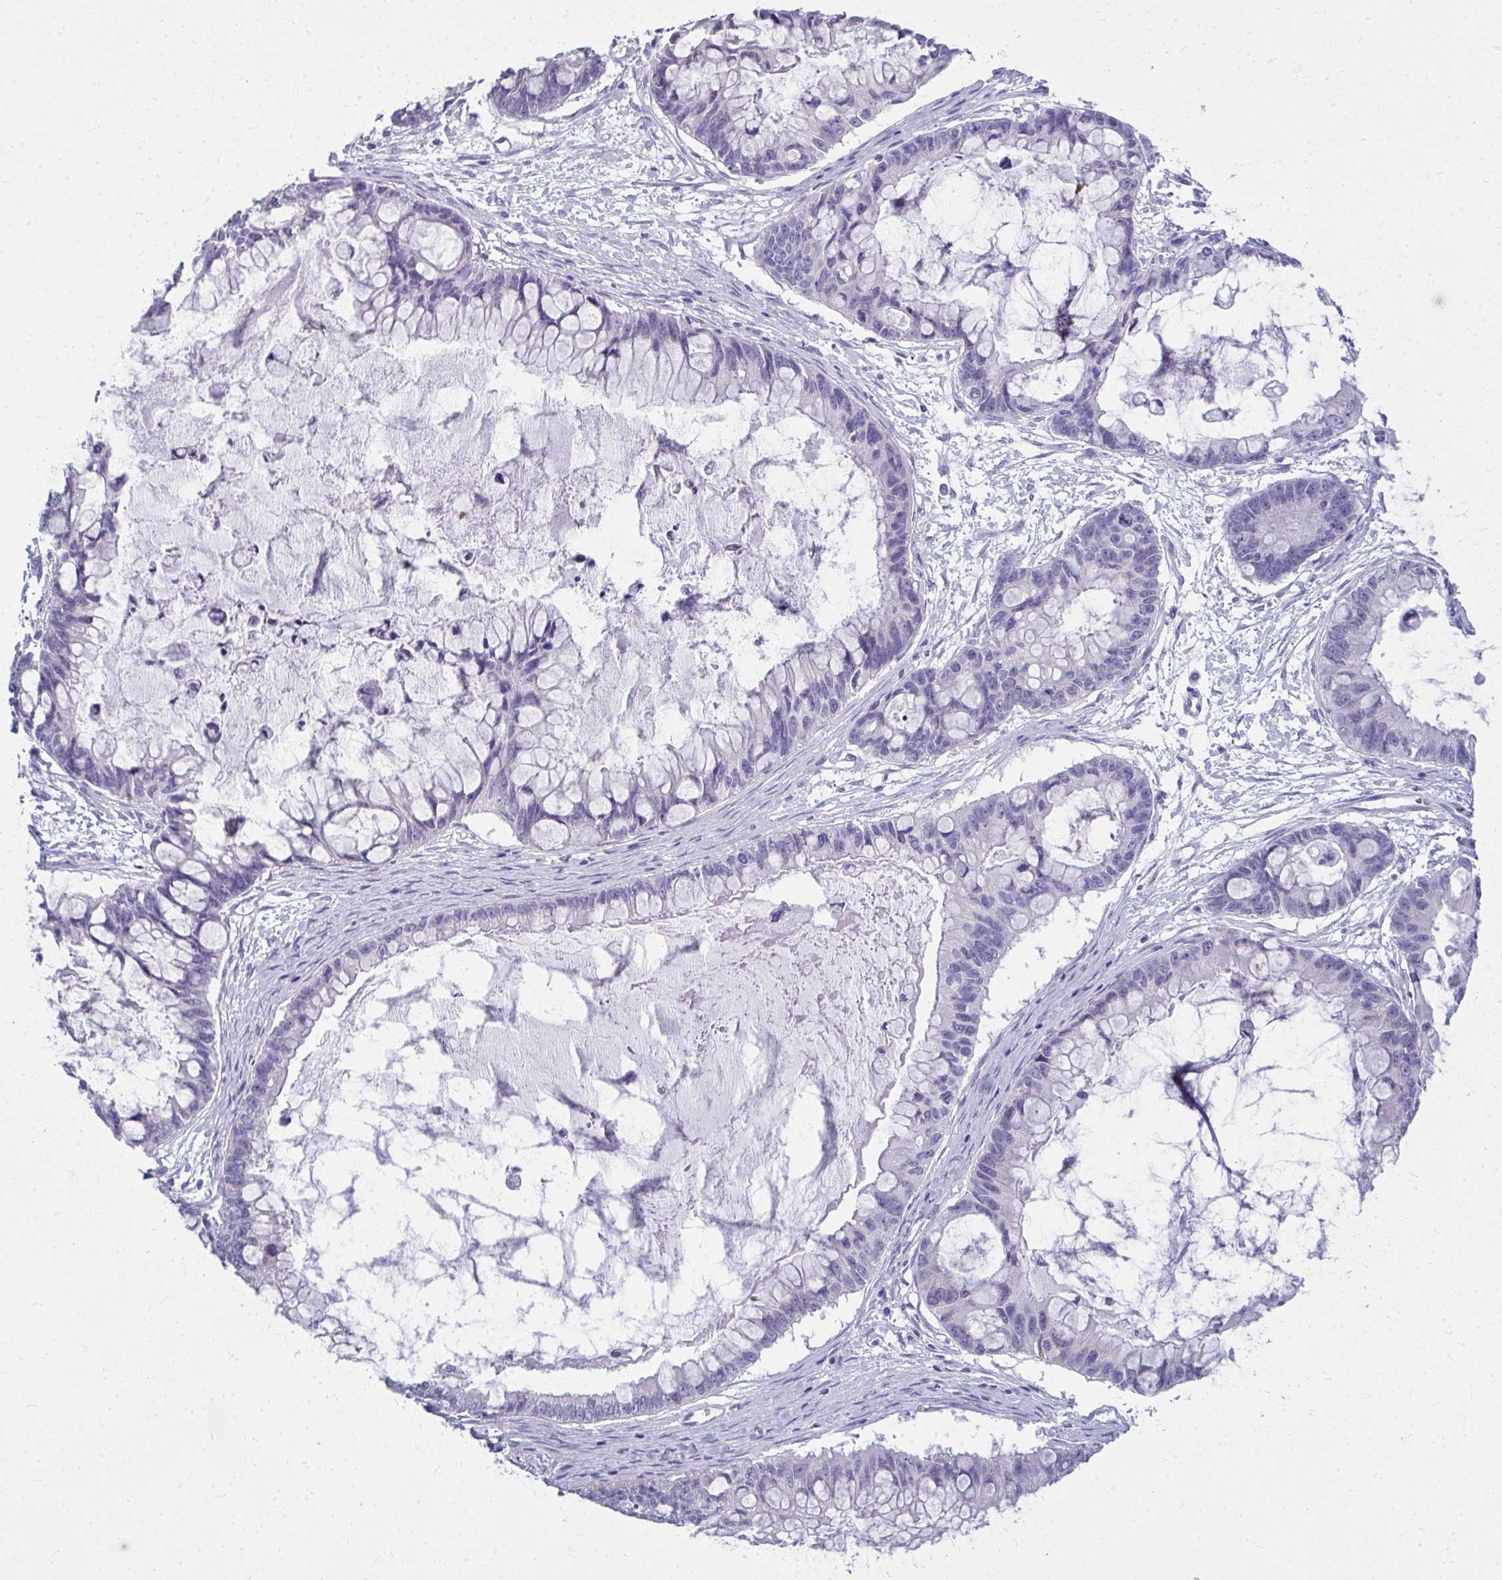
{"staining": {"intensity": "negative", "quantity": "none", "location": "none"}, "tissue": "ovarian cancer", "cell_type": "Tumor cells", "image_type": "cancer", "snomed": [{"axis": "morphology", "description": "Cystadenocarcinoma, mucinous, NOS"}, {"axis": "topography", "description": "Ovary"}], "caption": "High power microscopy histopathology image of an IHC histopathology image of ovarian cancer (mucinous cystadenocarcinoma), revealing no significant positivity in tumor cells. Nuclei are stained in blue.", "gene": "QDPR", "patient": {"sex": "female", "age": 63}}